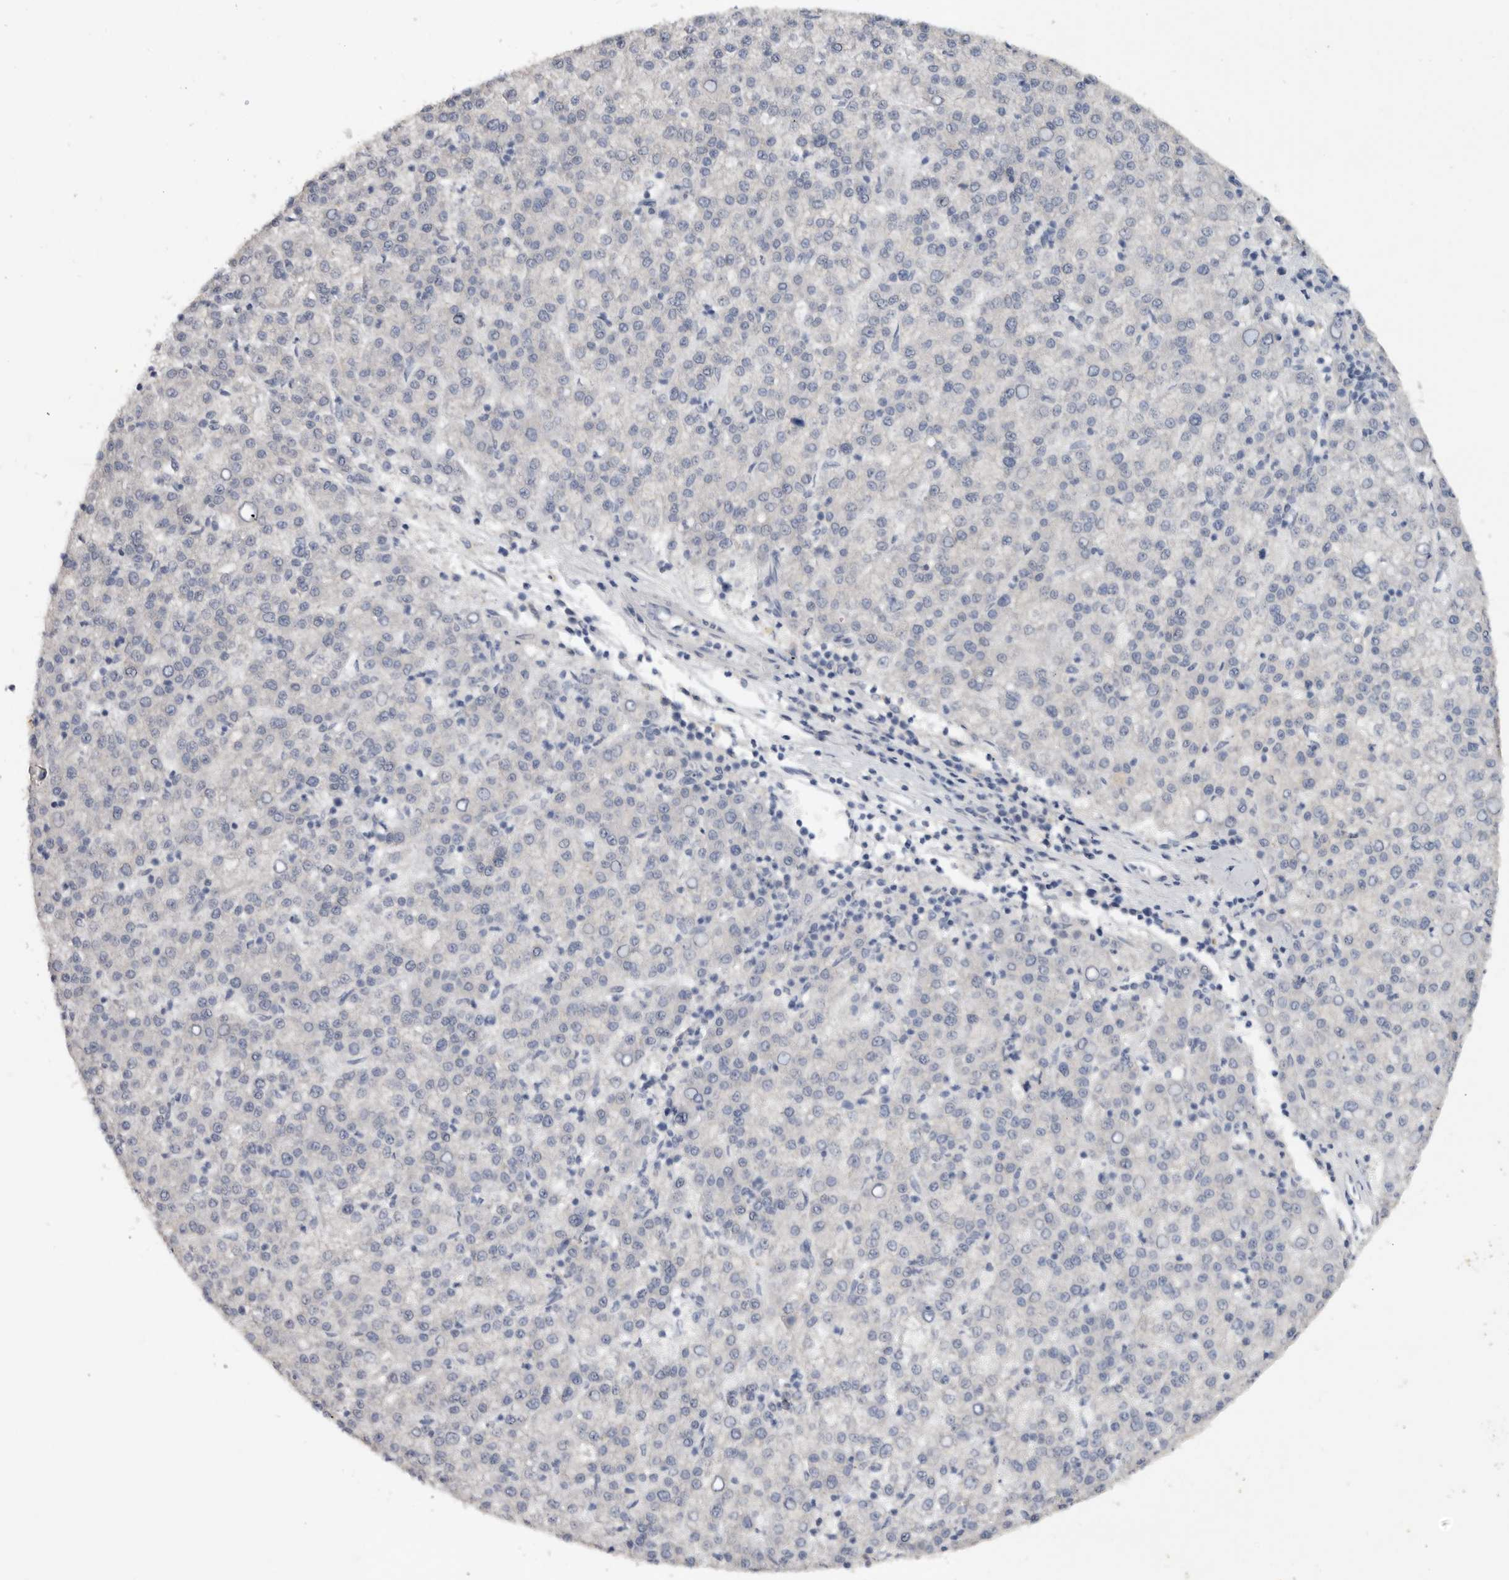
{"staining": {"intensity": "negative", "quantity": "none", "location": "none"}, "tissue": "liver cancer", "cell_type": "Tumor cells", "image_type": "cancer", "snomed": [{"axis": "morphology", "description": "Carcinoma, Hepatocellular, NOS"}, {"axis": "topography", "description": "Liver"}], "caption": "Photomicrograph shows no protein positivity in tumor cells of liver hepatocellular carcinoma tissue.", "gene": "REG4", "patient": {"sex": "female", "age": 58}}